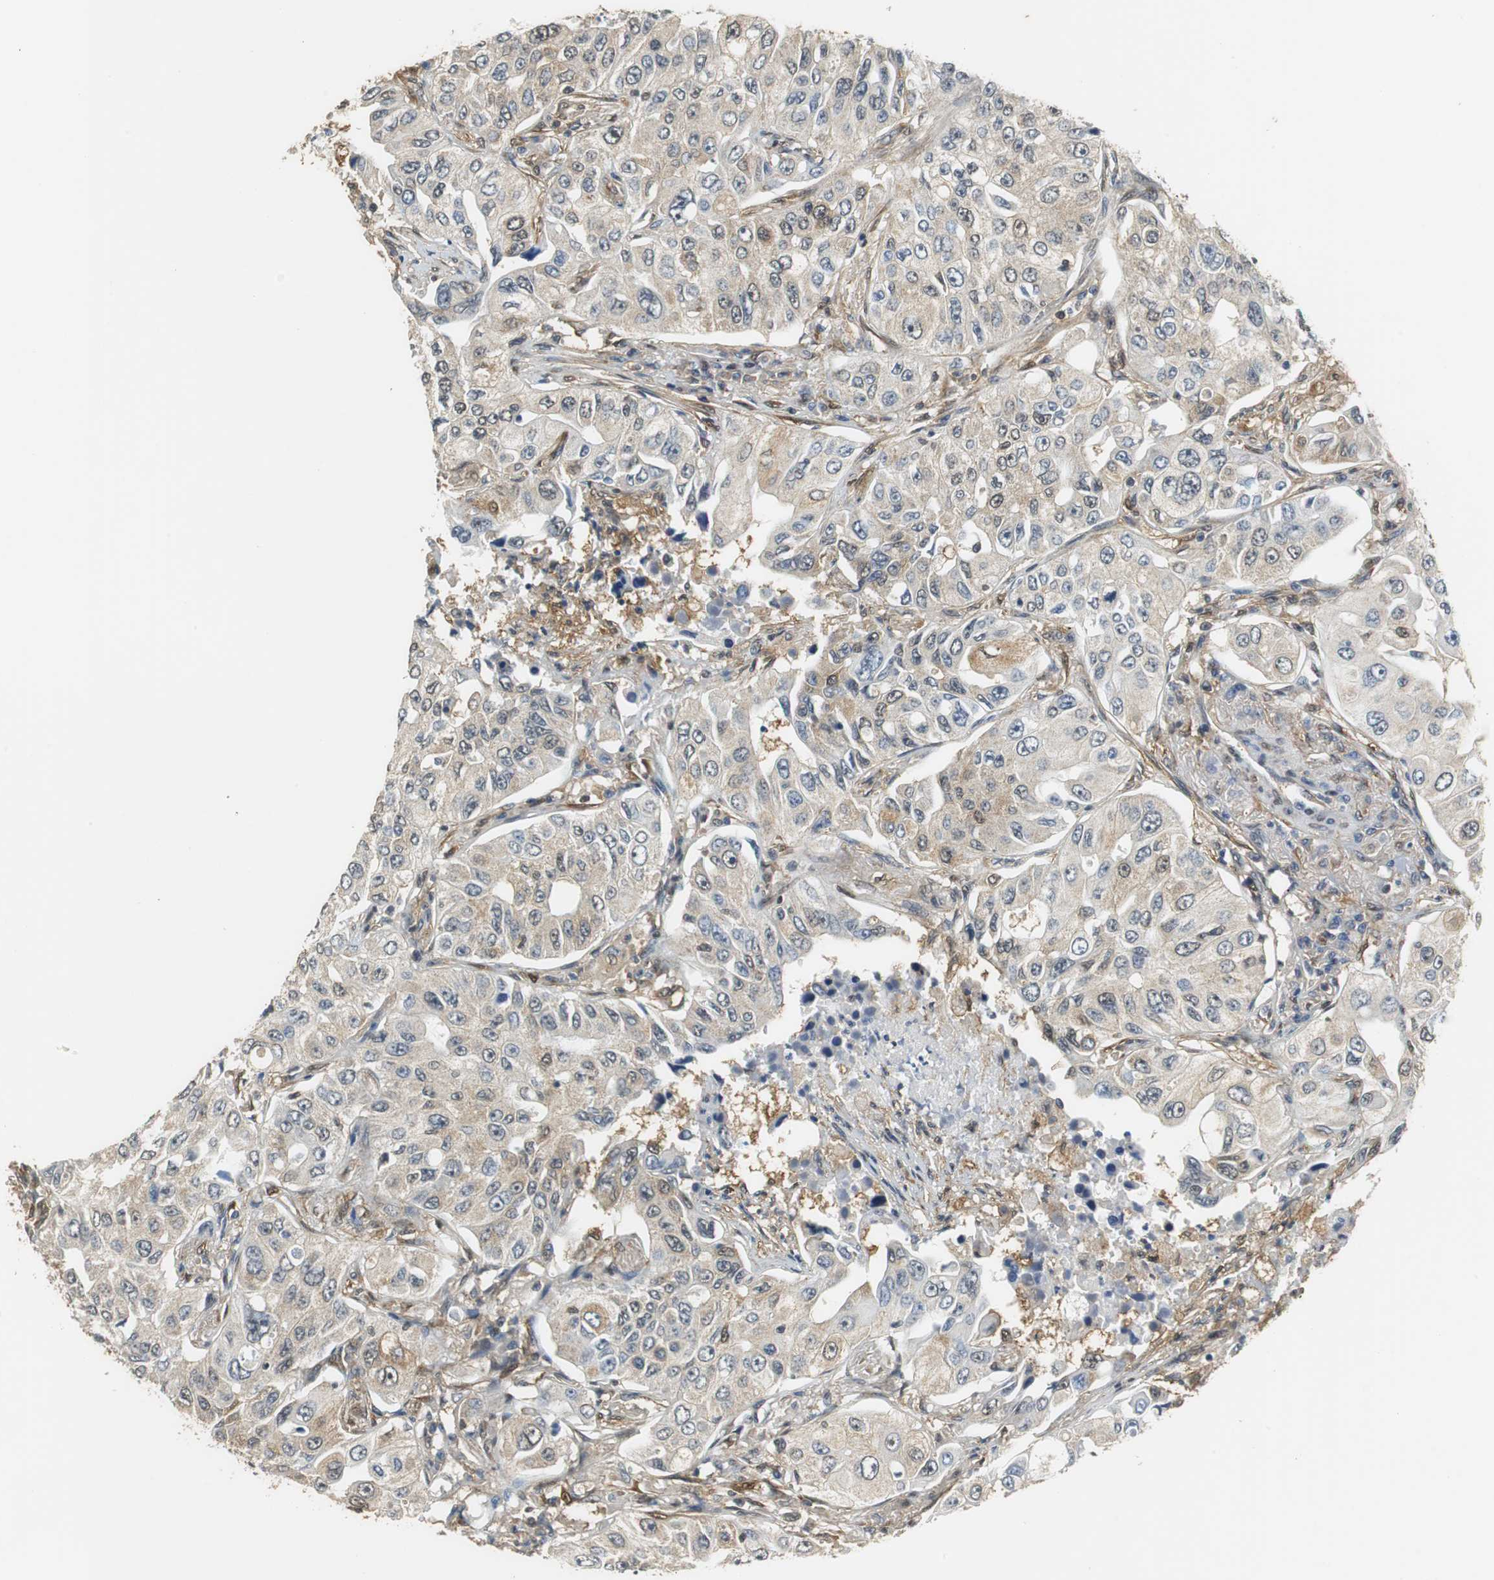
{"staining": {"intensity": "weak", "quantity": "25%-75%", "location": "cytoplasmic/membranous"}, "tissue": "lung cancer", "cell_type": "Tumor cells", "image_type": "cancer", "snomed": [{"axis": "morphology", "description": "Adenocarcinoma, NOS"}, {"axis": "topography", "description": "Lung"}], "caption": "Immunohistochemical staining of lung cancer displays low levels of weak cytoplasmic/membranous expression in approximately 25%-75% of tumor cells. Immunohistochemistry stains the protein of interest in brown and the nuclei are stained blue.", "gene": "UBQLN2", "patient": {"sex": "male", "age": 84}}